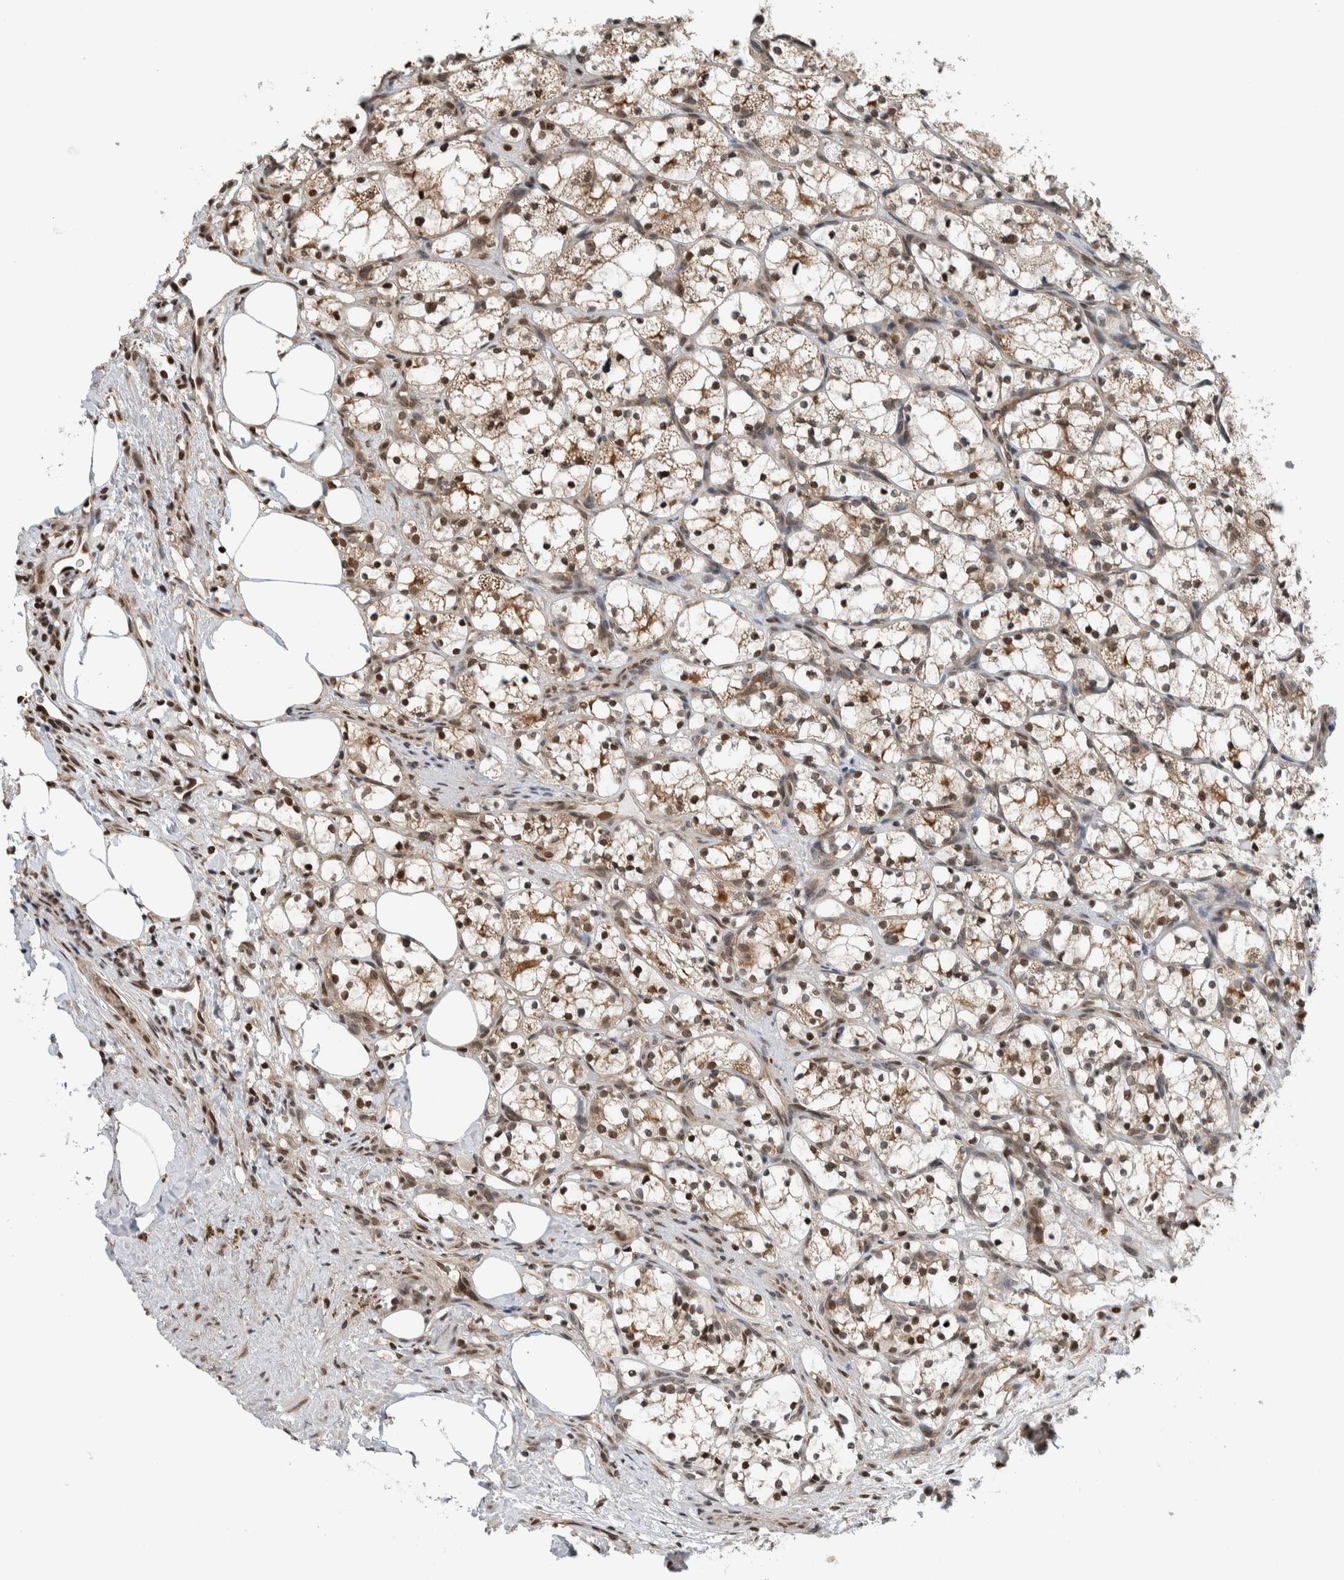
{"staining": {"intensity": "moderate", "quantity": ">75%", "location": "cytoplasmic/membranous,nuclear"}, "tissue": "renal cancer", "cell_type": "Tumor cells", "image_type": "cancer", "snomed": [{"axis": "morphology", "description": "Adenocarcinoma, NOS"}, {"axis": "topography", "description": "Kidney"}], "caption": "Renal cancer tissue displays moderate cytoplasmic/membranous and nuclear expression in about >75% of tumor cells, visualized by immunohistochemistry. The staining was performed using DAB (3,3'-diaminobenzidine), with brown indicating positive protein expression. Nuclei are stained blue with hematoxylin.", "gene": "NPLOC4", "patient": {"sex": "female", "age": 69}}